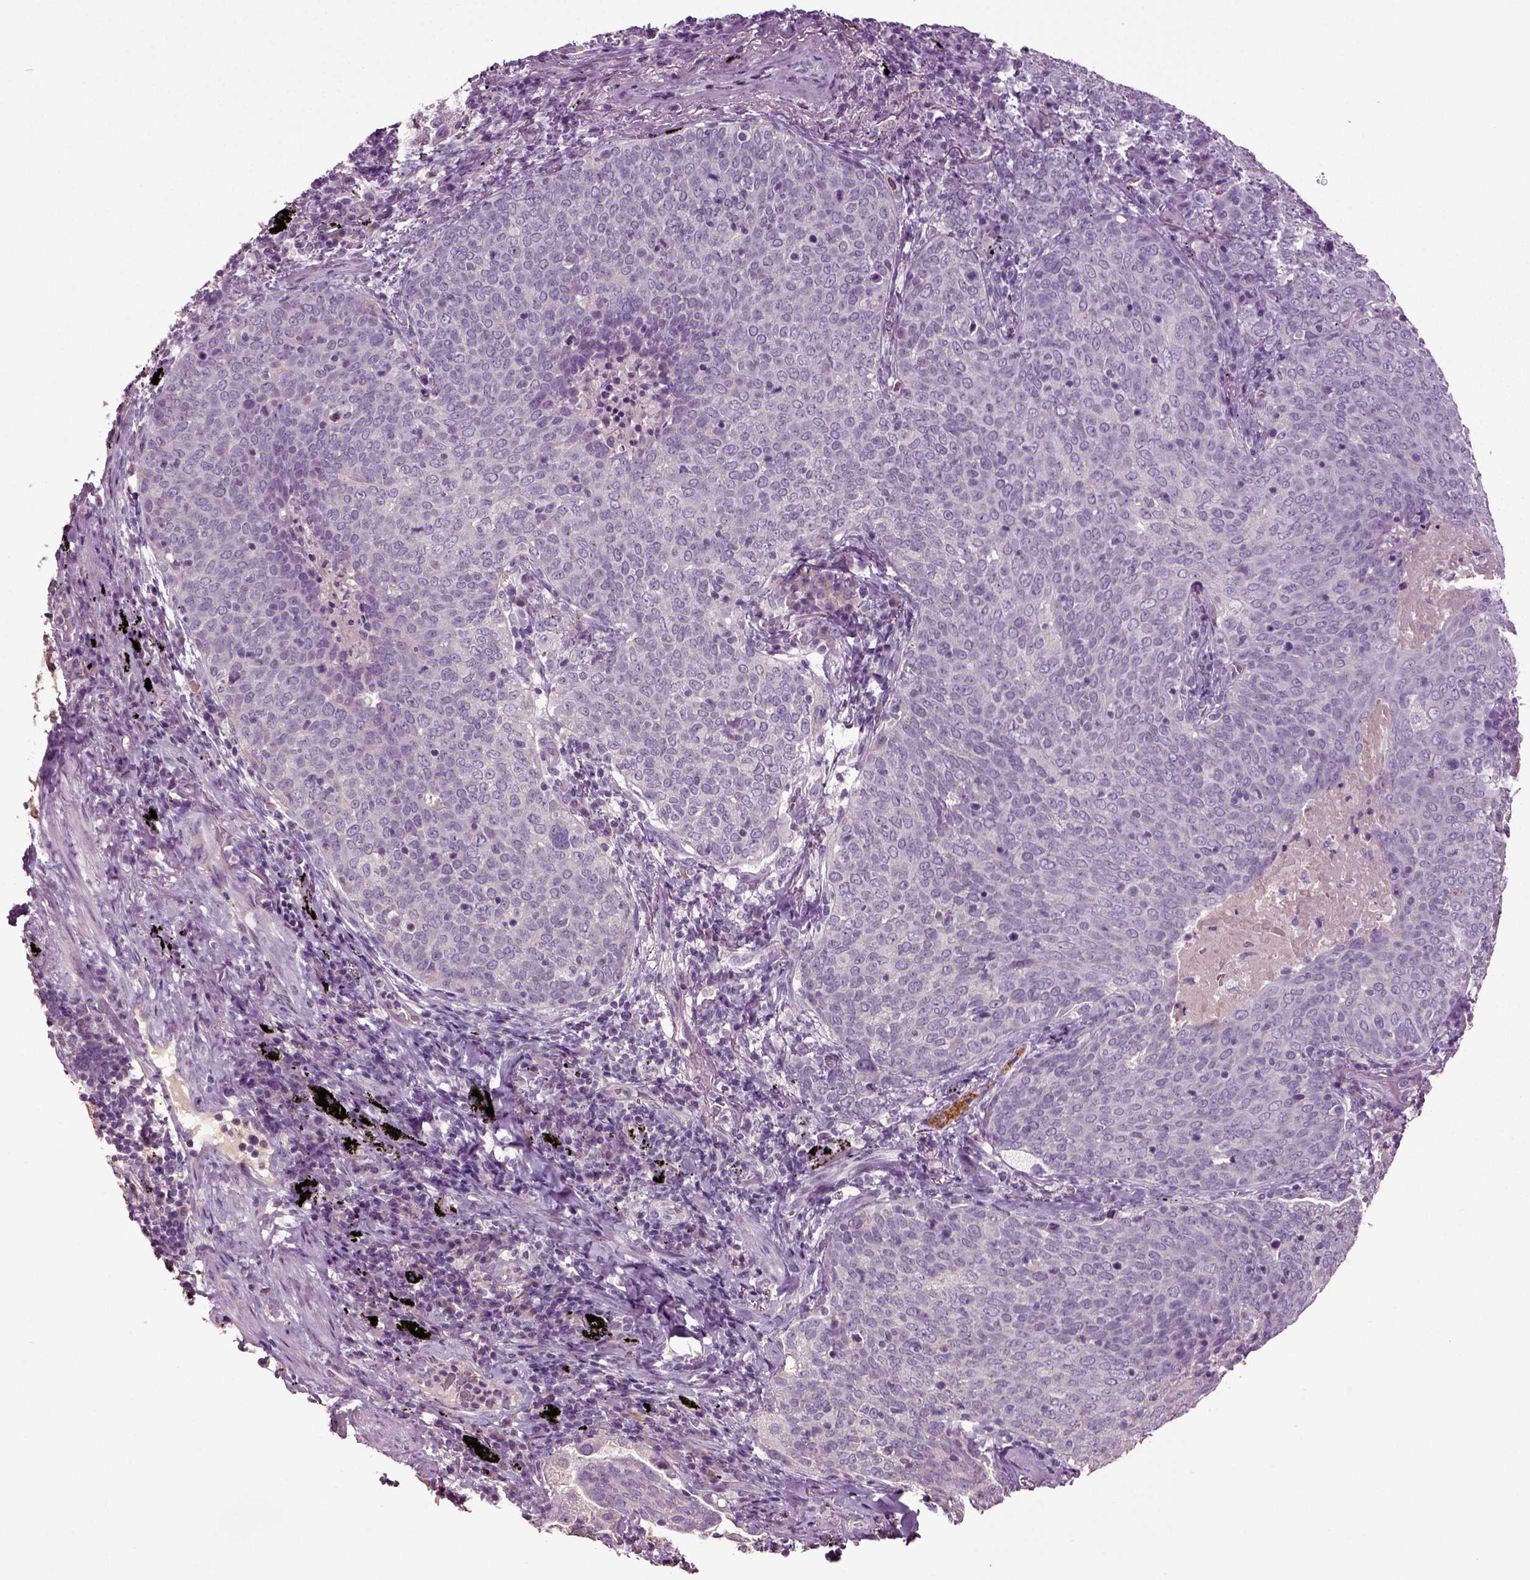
{"staining": {"intensity": "negative", "quantity": "none", "location": "none"}, "tissue": "lung cancer", "cell_type": "Tumor cells", "image_type": "cancer", "snomed": [{"axis": "morphology", "description": "Squamous cell carcinoma, NOS"}, {"axis": "topography", "description": "Lung"}], "caption": "Immunohistochemical staining of lung cancer exhibits no significant positivity in tumor cells.", "gene": "DEFB118", "patient": {"sex": "male", "age": 82}}